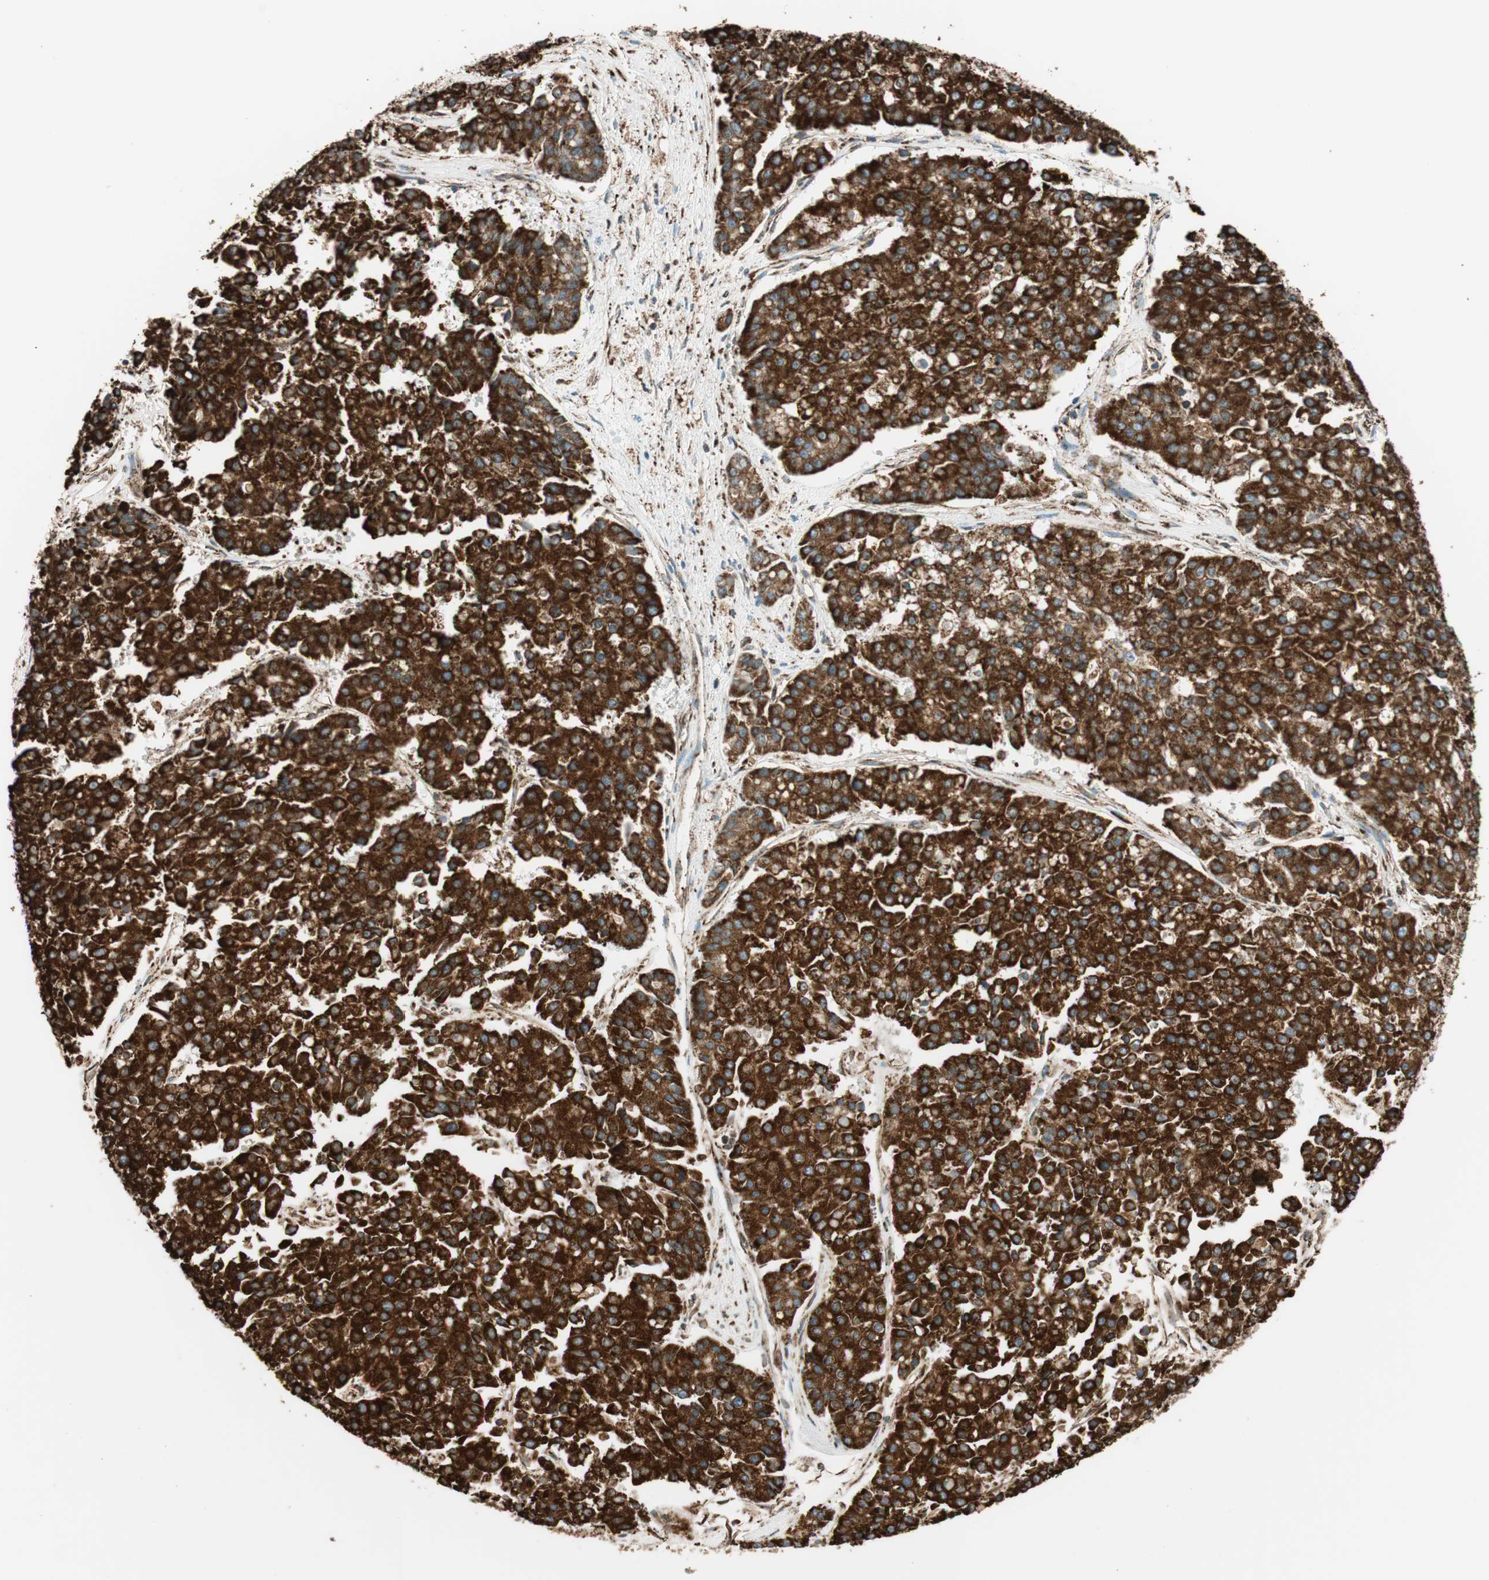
{"staining": {"intensity": "strong", "quantity": ">75%", "location": "cytoplasmic/membranous"}, "tissue": "pancreatic cancer", "cell_type": "Tumor cells", "image_type": "cancer", "snomed": [{"axis": "morphology", "description": "Adenocarcinoma, NOS"}, {"axis": "topography", "description": "Pancreas"}], "caption": "Protein staining exhibits strong cytoplasmic/membranous expression in approximately >75% of tumor cells in pancreatic adenocarcinoma.", "gene": "PRKCSH", "patient": {"sex": "male", "age": 50}}